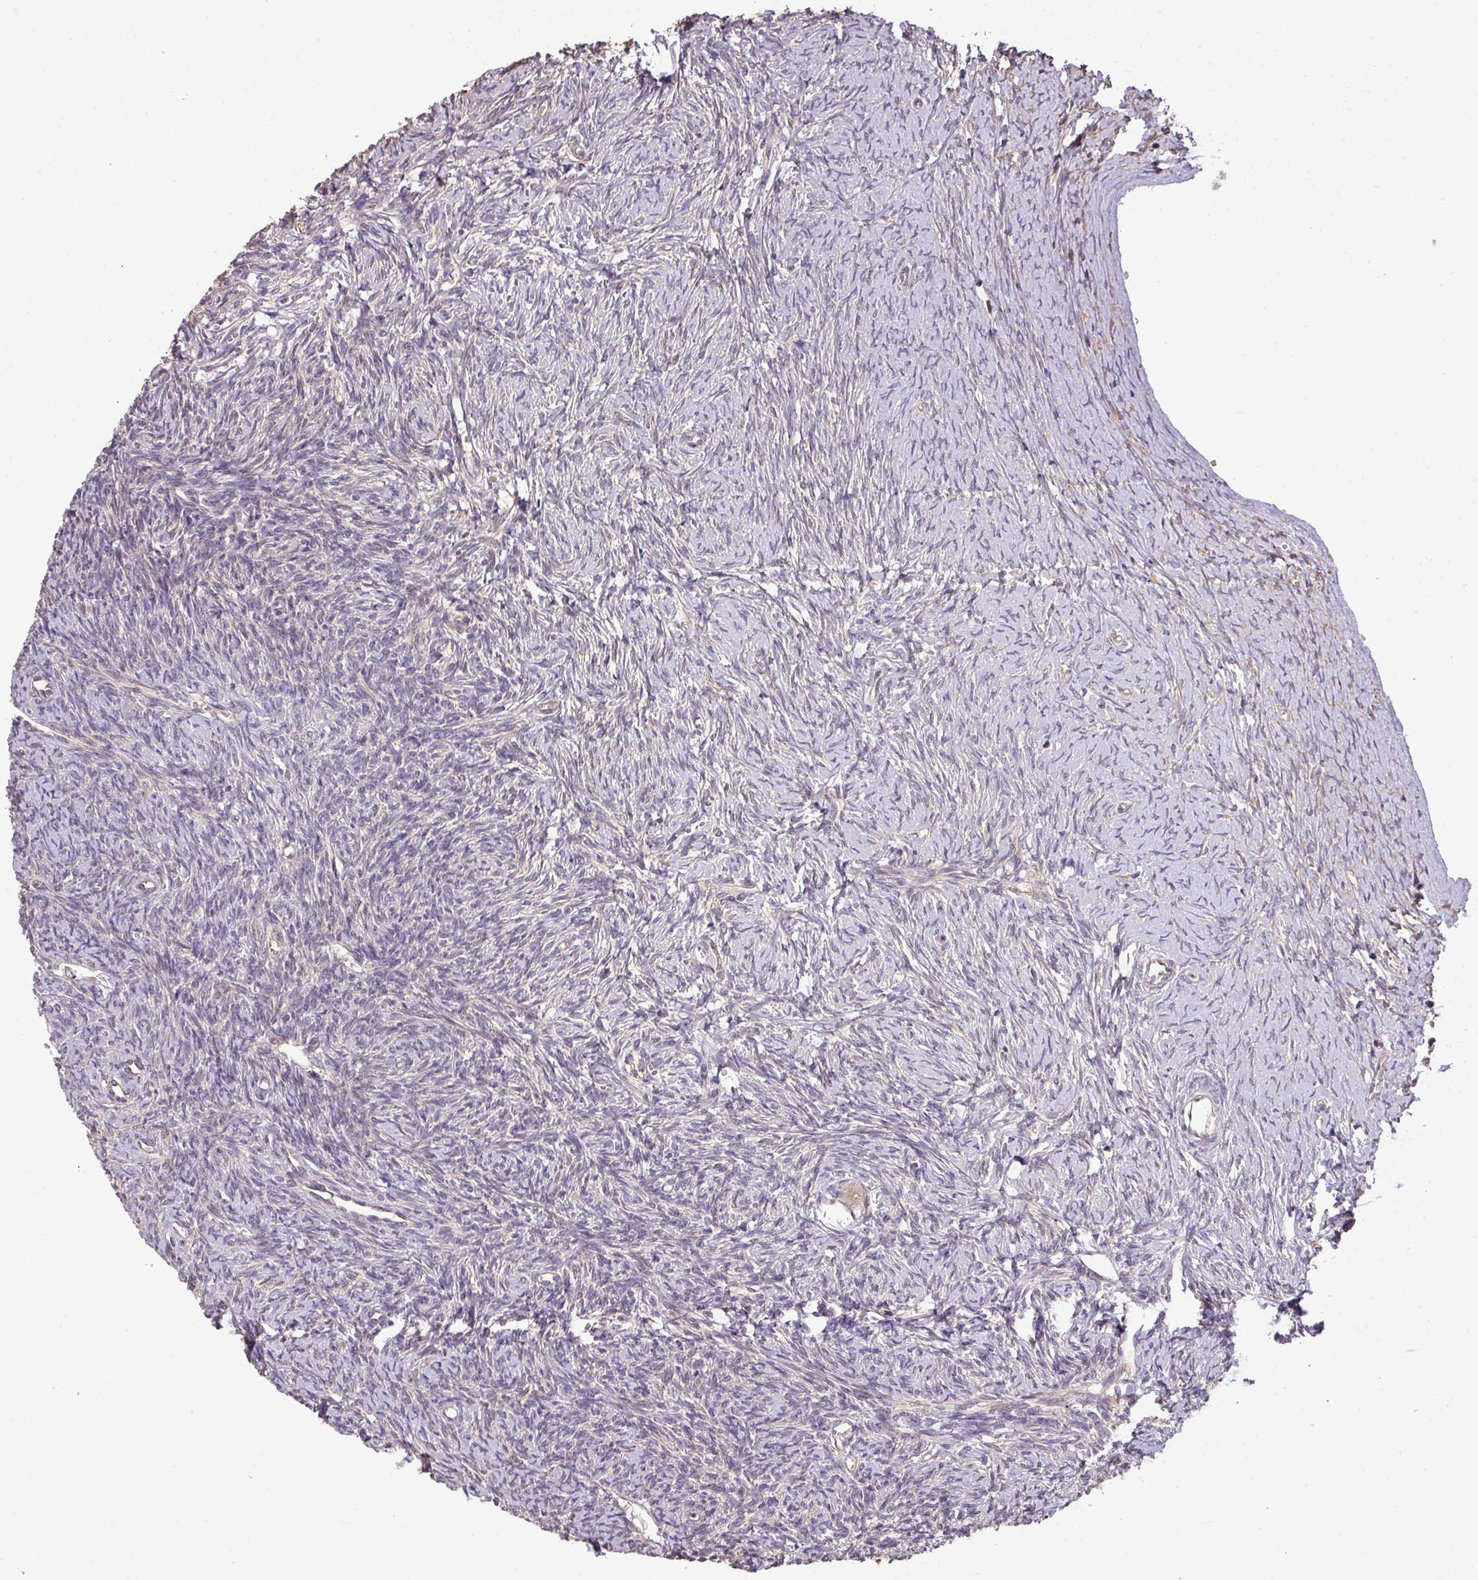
{"staining": {"intensity": "weak", "quantity": ">75%", "location": "cytoplasmic/membranous"}, "tissue": "ovary", "cell_type": "Follicle cells", "image_type": "normal", "snomed": [{"axis": "morphology", "description": "Normal tissue, NOS"}, {"axis": "topography", "description": "Ovary"}], "caption": "This is a photomicrograph of immunohistochemistry (IHC) staining of unremarkable ovary, which shows weak expression in the cytoplasmic/membranous of follicle cells.", "gene": "VENTX", "patient": {"sex": "female", "age": 39}}